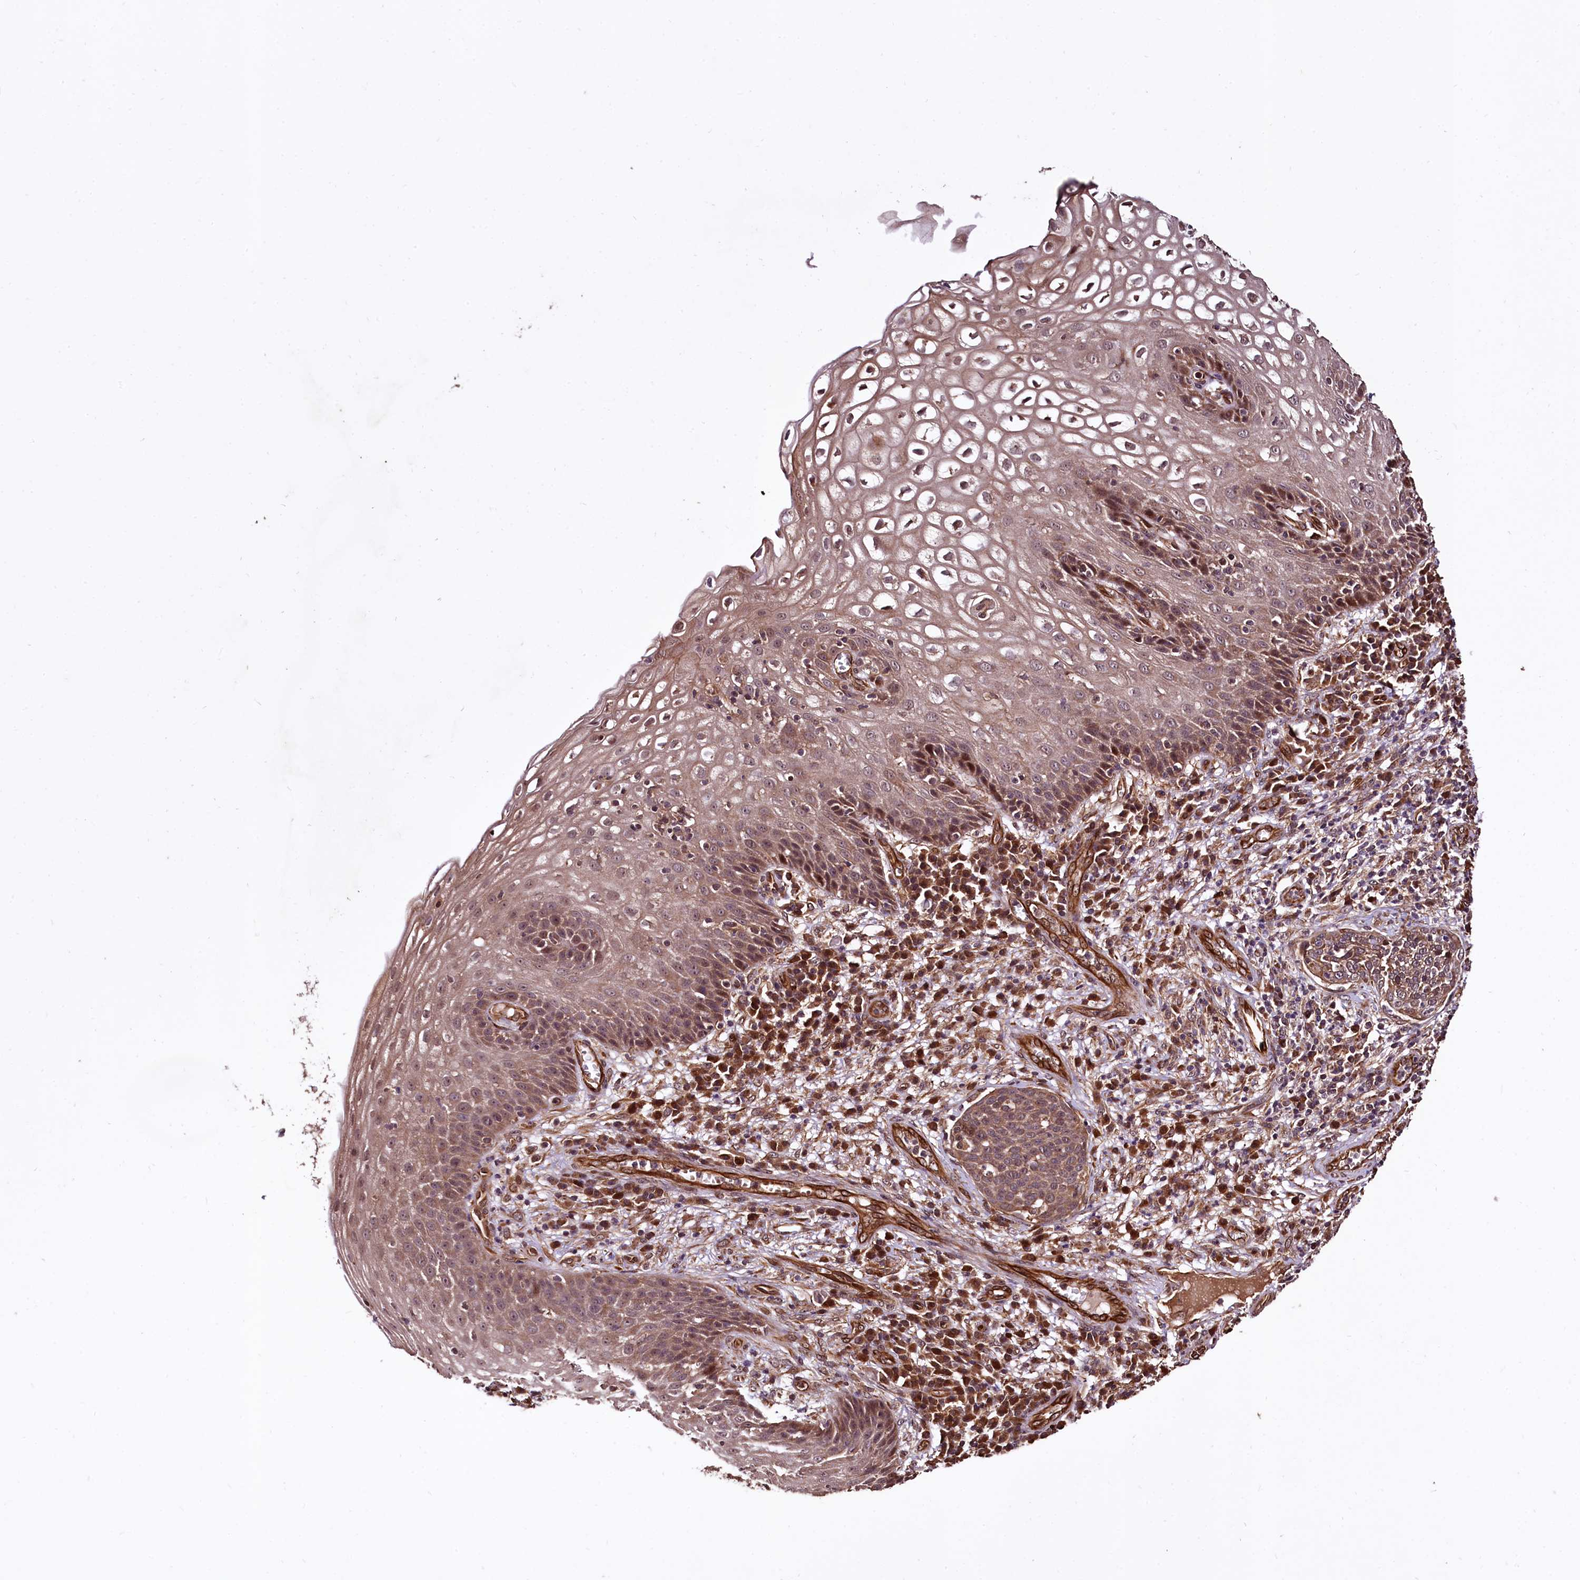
{"staining": {"intensity": "moderate", "quantity": ">75%", "location": "cytoplasmic/membranous"}, "tissue": "cervical cancer", "cell_type": "Tumor cells", "image_type": "cancer", "snomed": [{"axis": "morphology", "description": "Squamous cell carcinoma, NOS"}, {"axis": "topography", "description": "Cervix"}], "caption": "The immunohistochemical stain highlights moderate cytoplasmic/membranous expression in tumor cells of cervical cancer tissue.", "gene": "TBCEL", "patient": {"sex": "female", "age": 34}}